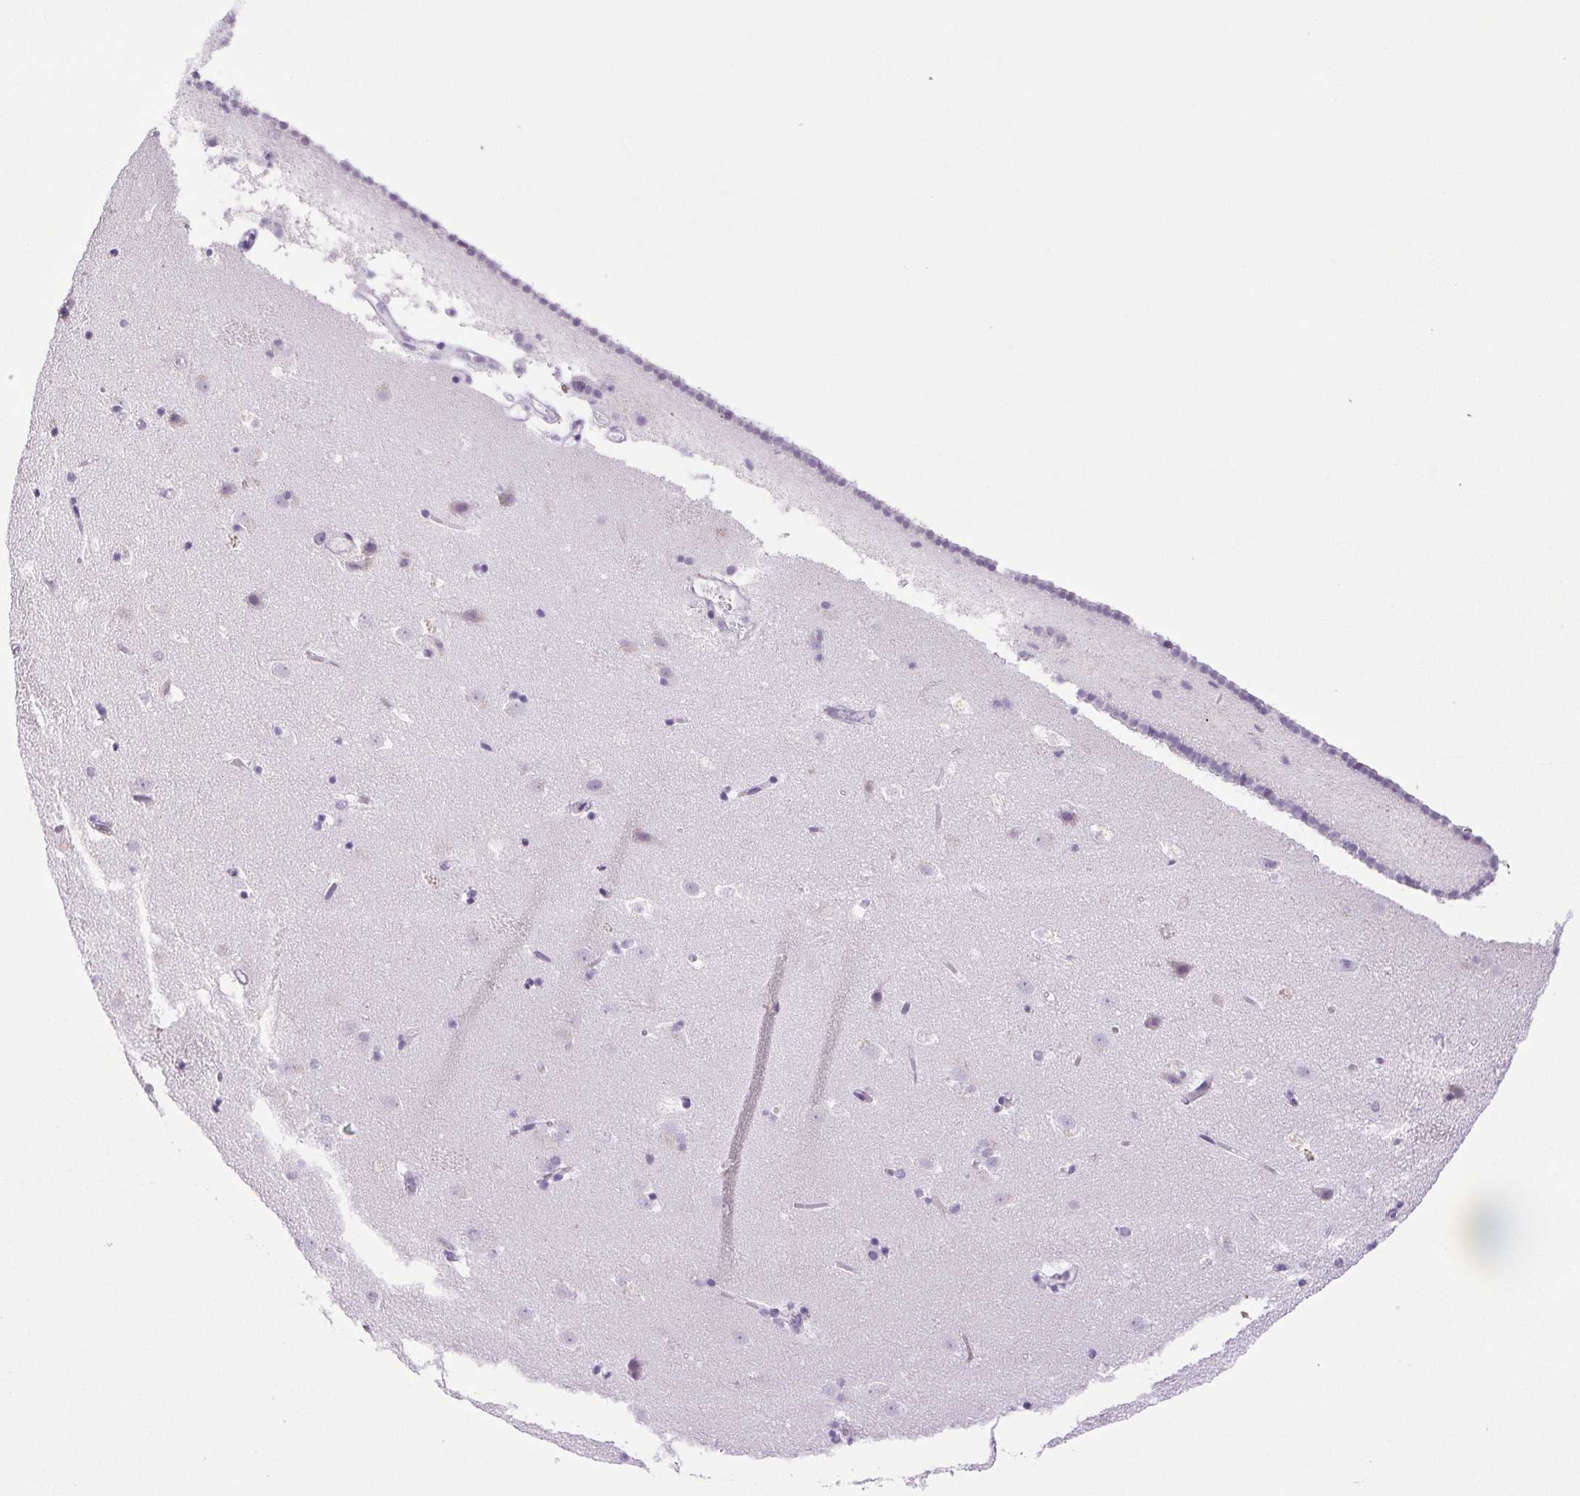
{"staining": {"intensity": "negative", "quantity": "none", "location": "none"}, "tissue": "caudate", "cell_type": "Glial cells", "image_type": "normal", "snomed": [{"axis": "morphology", "description": "Normal tissue, NOS"}, {"axis": "topography", "description": "Lateral ventricle wall"}], "caption": "IHC of unremarkable human caudate exhibits no staining in glial cells.", "gene": "PAPPA2", "patient": {"sex": "male", "age": 37}}